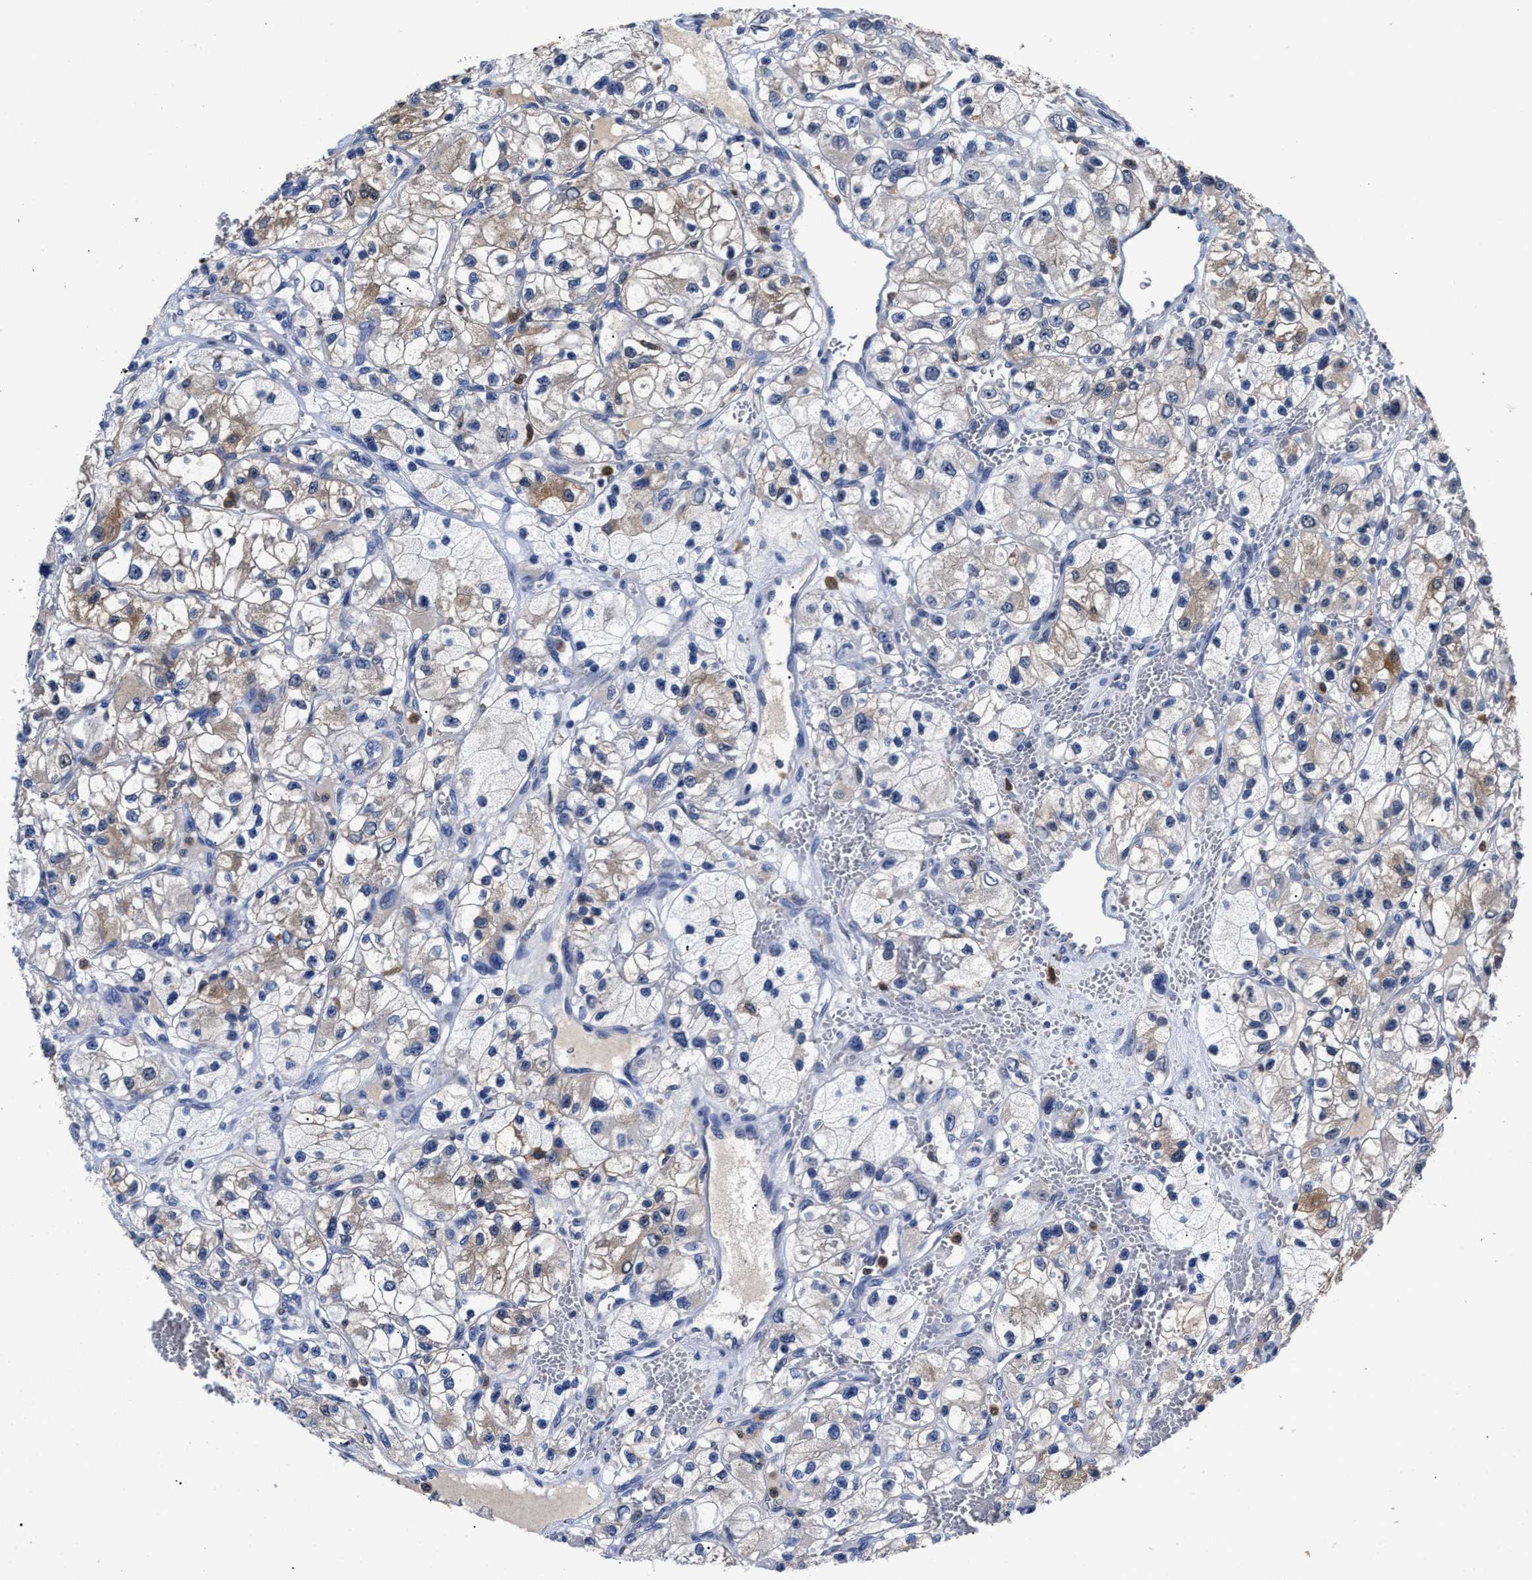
{"staining": {"intensity": "moderate", "quantity": "<25%", "location": "cytoplasmic/membranous"}, "tissue": "renal cancer", "cell_type": "Tumor cells", "image_type": "cancer", "snomed": [{"axis": "morphology", "description": "Adenocarcinoma, NOS"}, {"axis": "topography", "description": "Kidney"}], "caption": "Protein staining exhibits moderate cytoplasmic/membranous positivity in approximately <25% of tumor cells in renal adenocarcinoma.", "gene": "PRPF4B", "patient": {"sex": "female", "age": 57}}